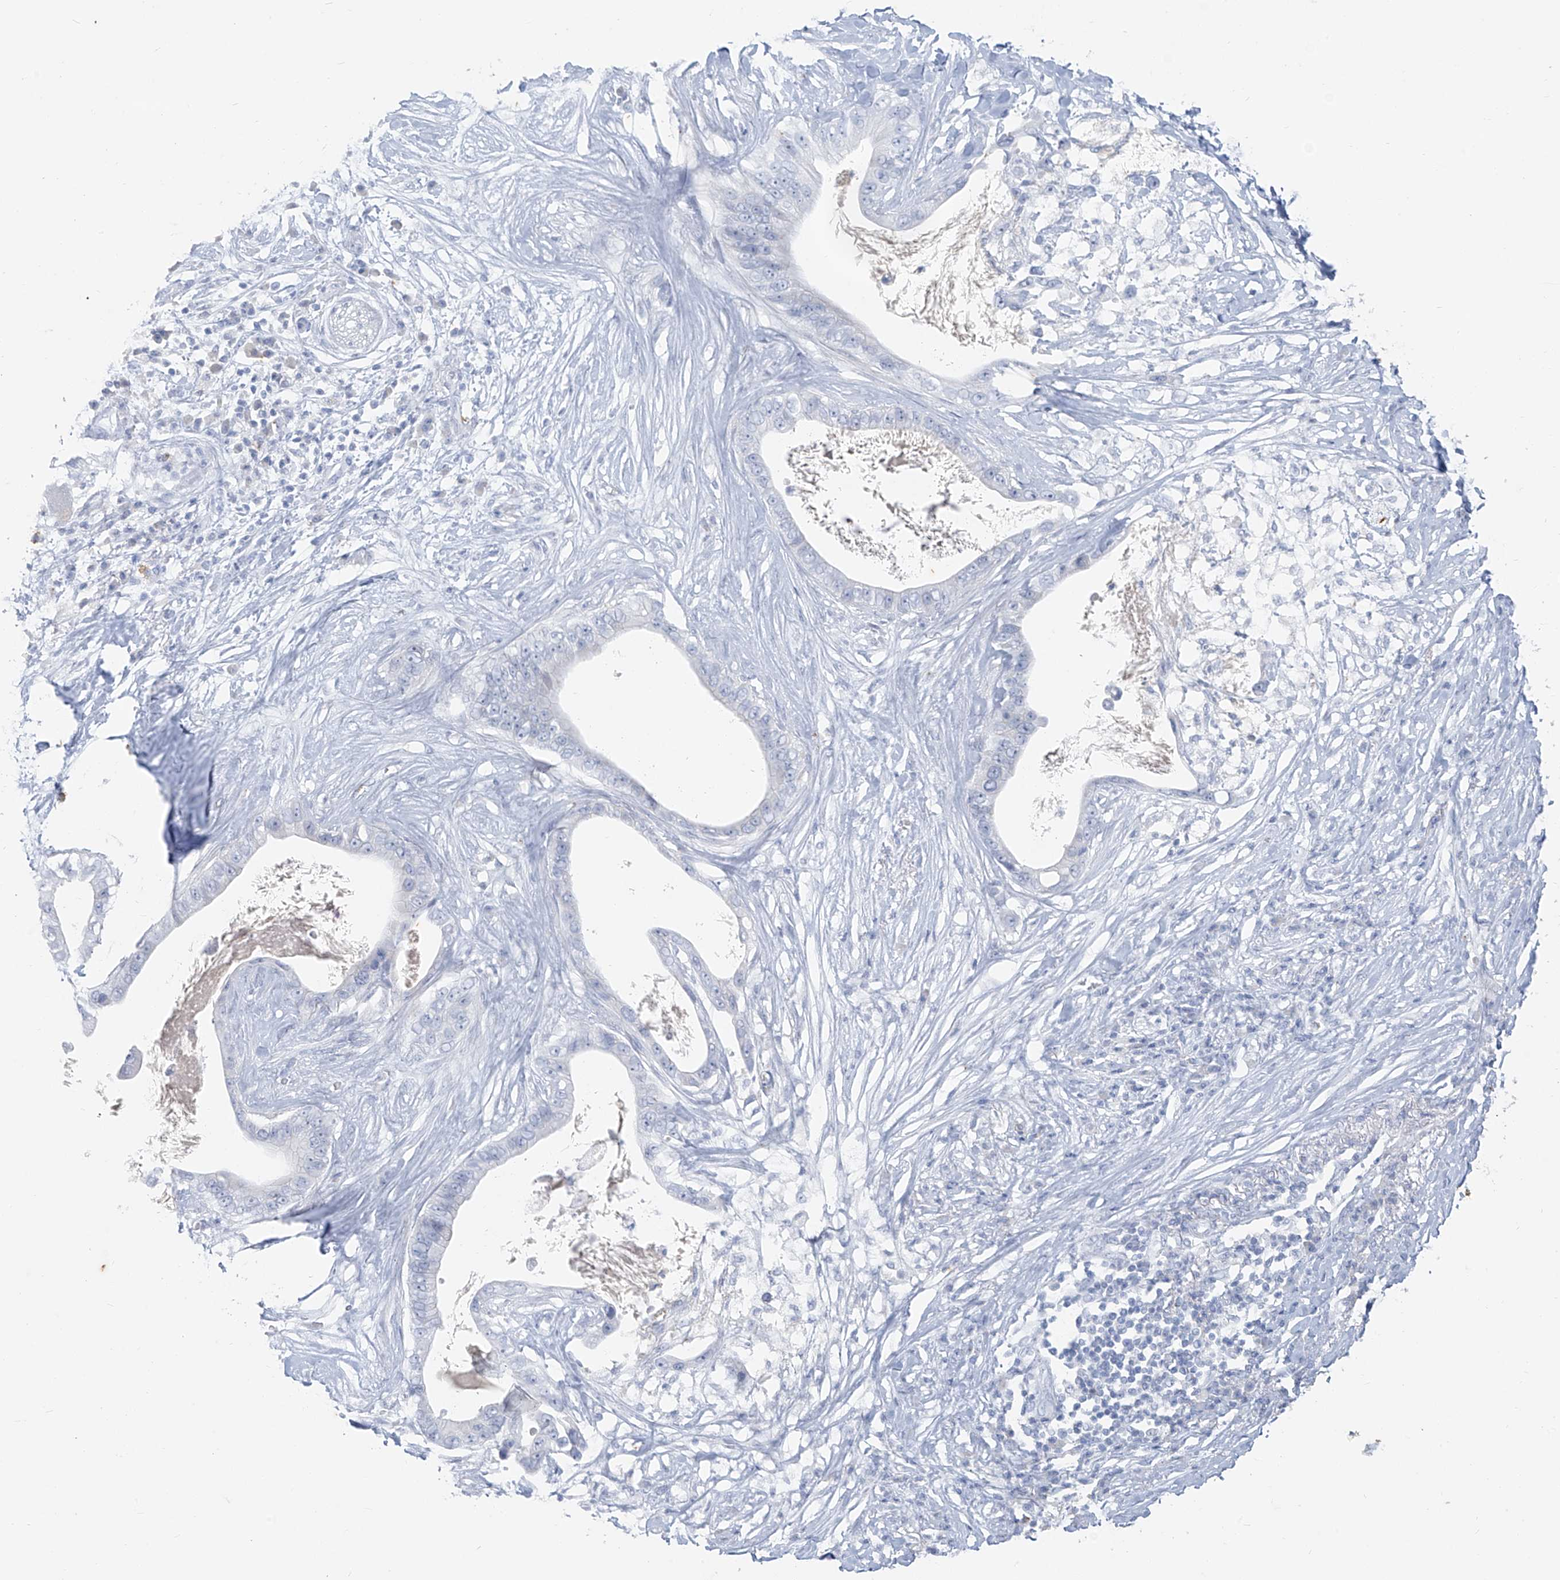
{"staining": {"intensity": "negative", "quantity": "none", "location": "none"}, "tissue": "pancreatic cancer", "cell_type": "Tumor cells", "image_type": "cancer", "snomed": [{"axis": "morphology", "description": "Adenocarcinoma, NOS"}, {"axis": "topography", "description": "Pancreas"}], "caption": "Immunohistochemistry micrograph of pancreatic cancer stained for a protein (brown), which demonstrates no staining in tumor cells.", "gene": "CX3CR1", "patient": {"sex": "male", "age": 77}}